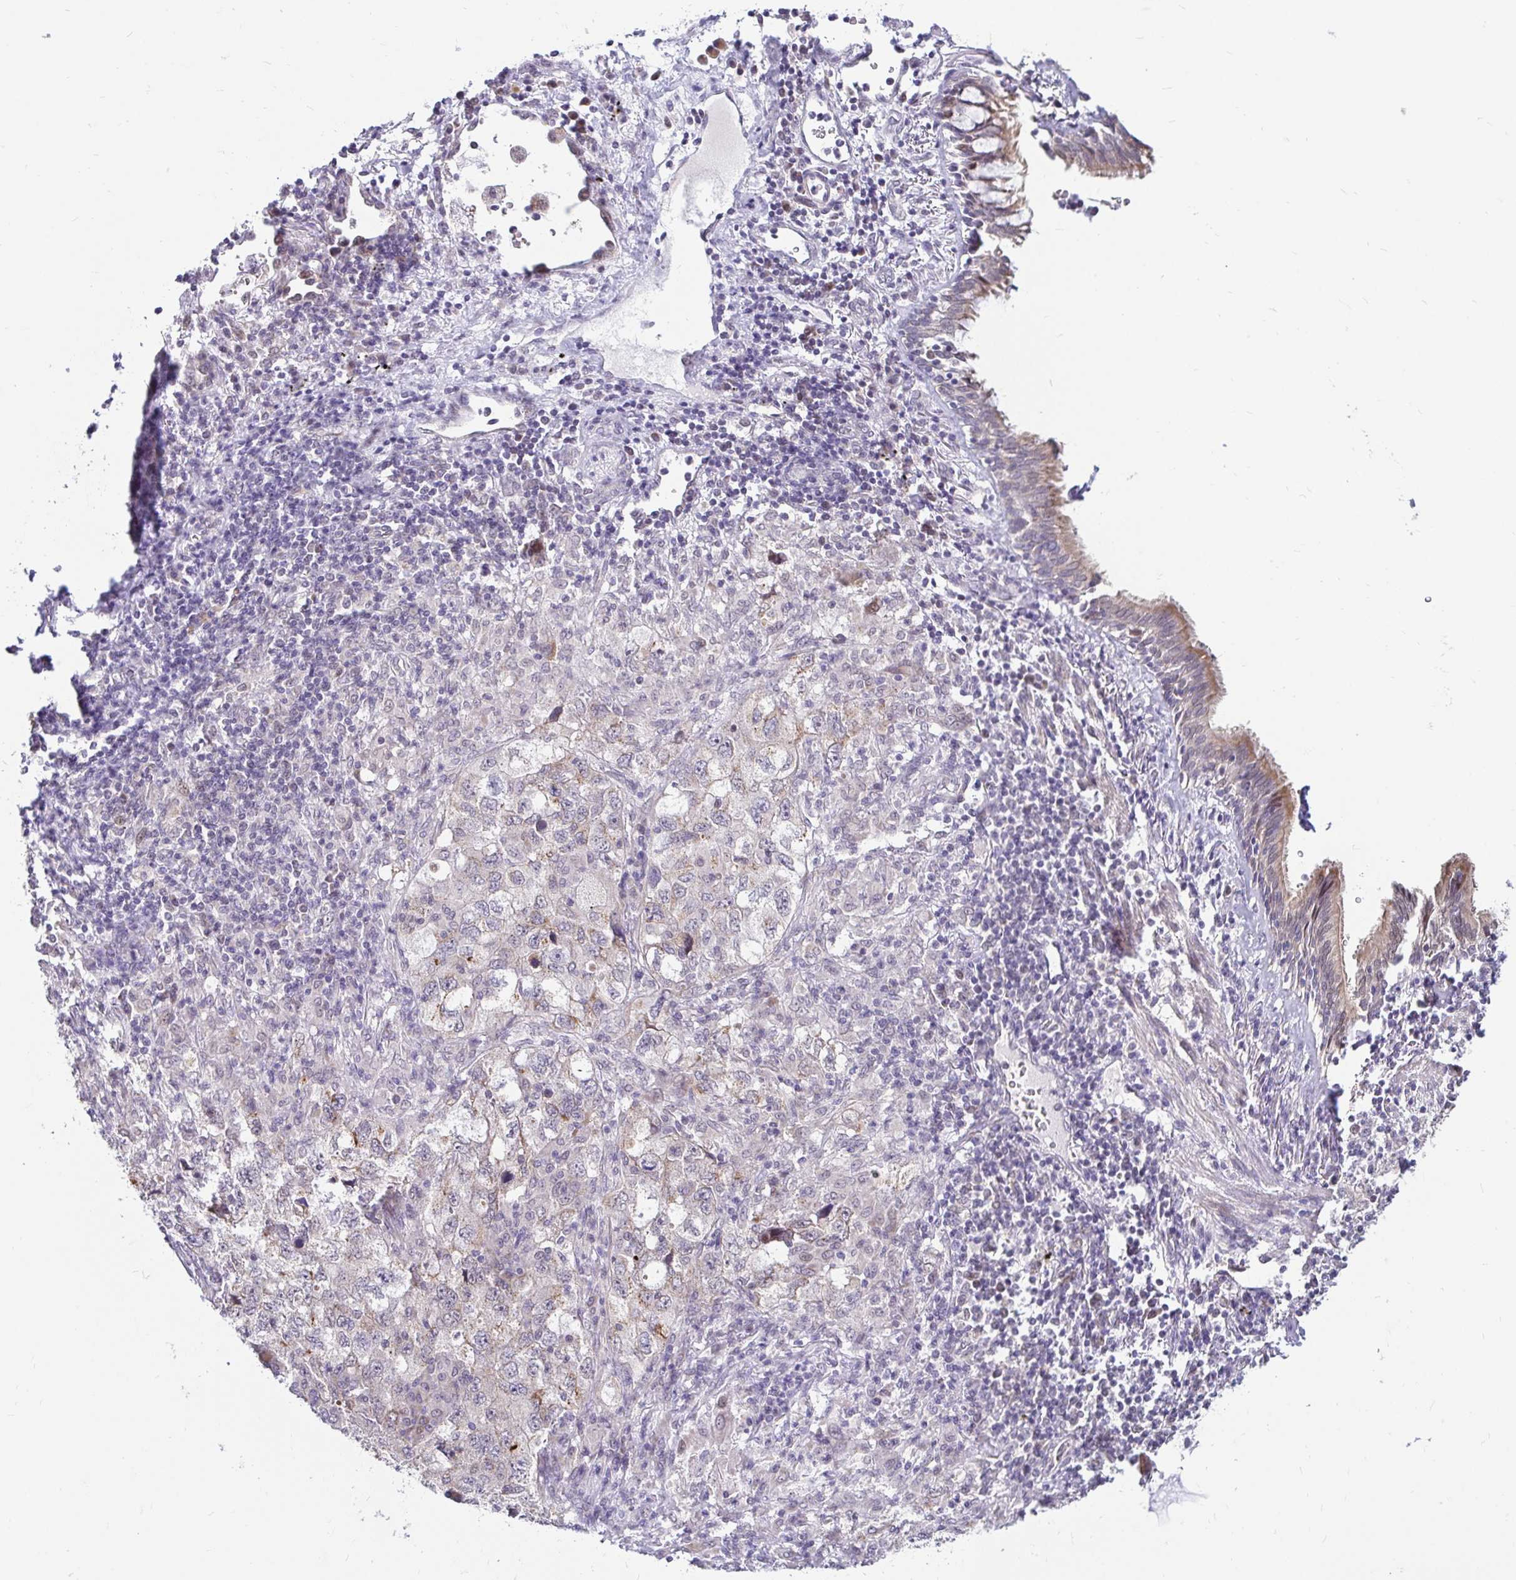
{"staining": {"intensity": "negative", "quantity": "none", "location": "none"}, "tissue": "lung cancer", "cell_type": "Tumor cells", "image_type": "cancer", "snomed": [{"axis": "morphology", "description": "Adenocarcinoma, NOS"}, {"axis": "topography", "description": "Lung"}], "caption": "Lung cancer (adenocarcinoma) was stained to show a protein in brown. There is no significant positivity in tumor cells.", "gene": "TIMM50", "patient": {"sex": "female", "age": 57}}